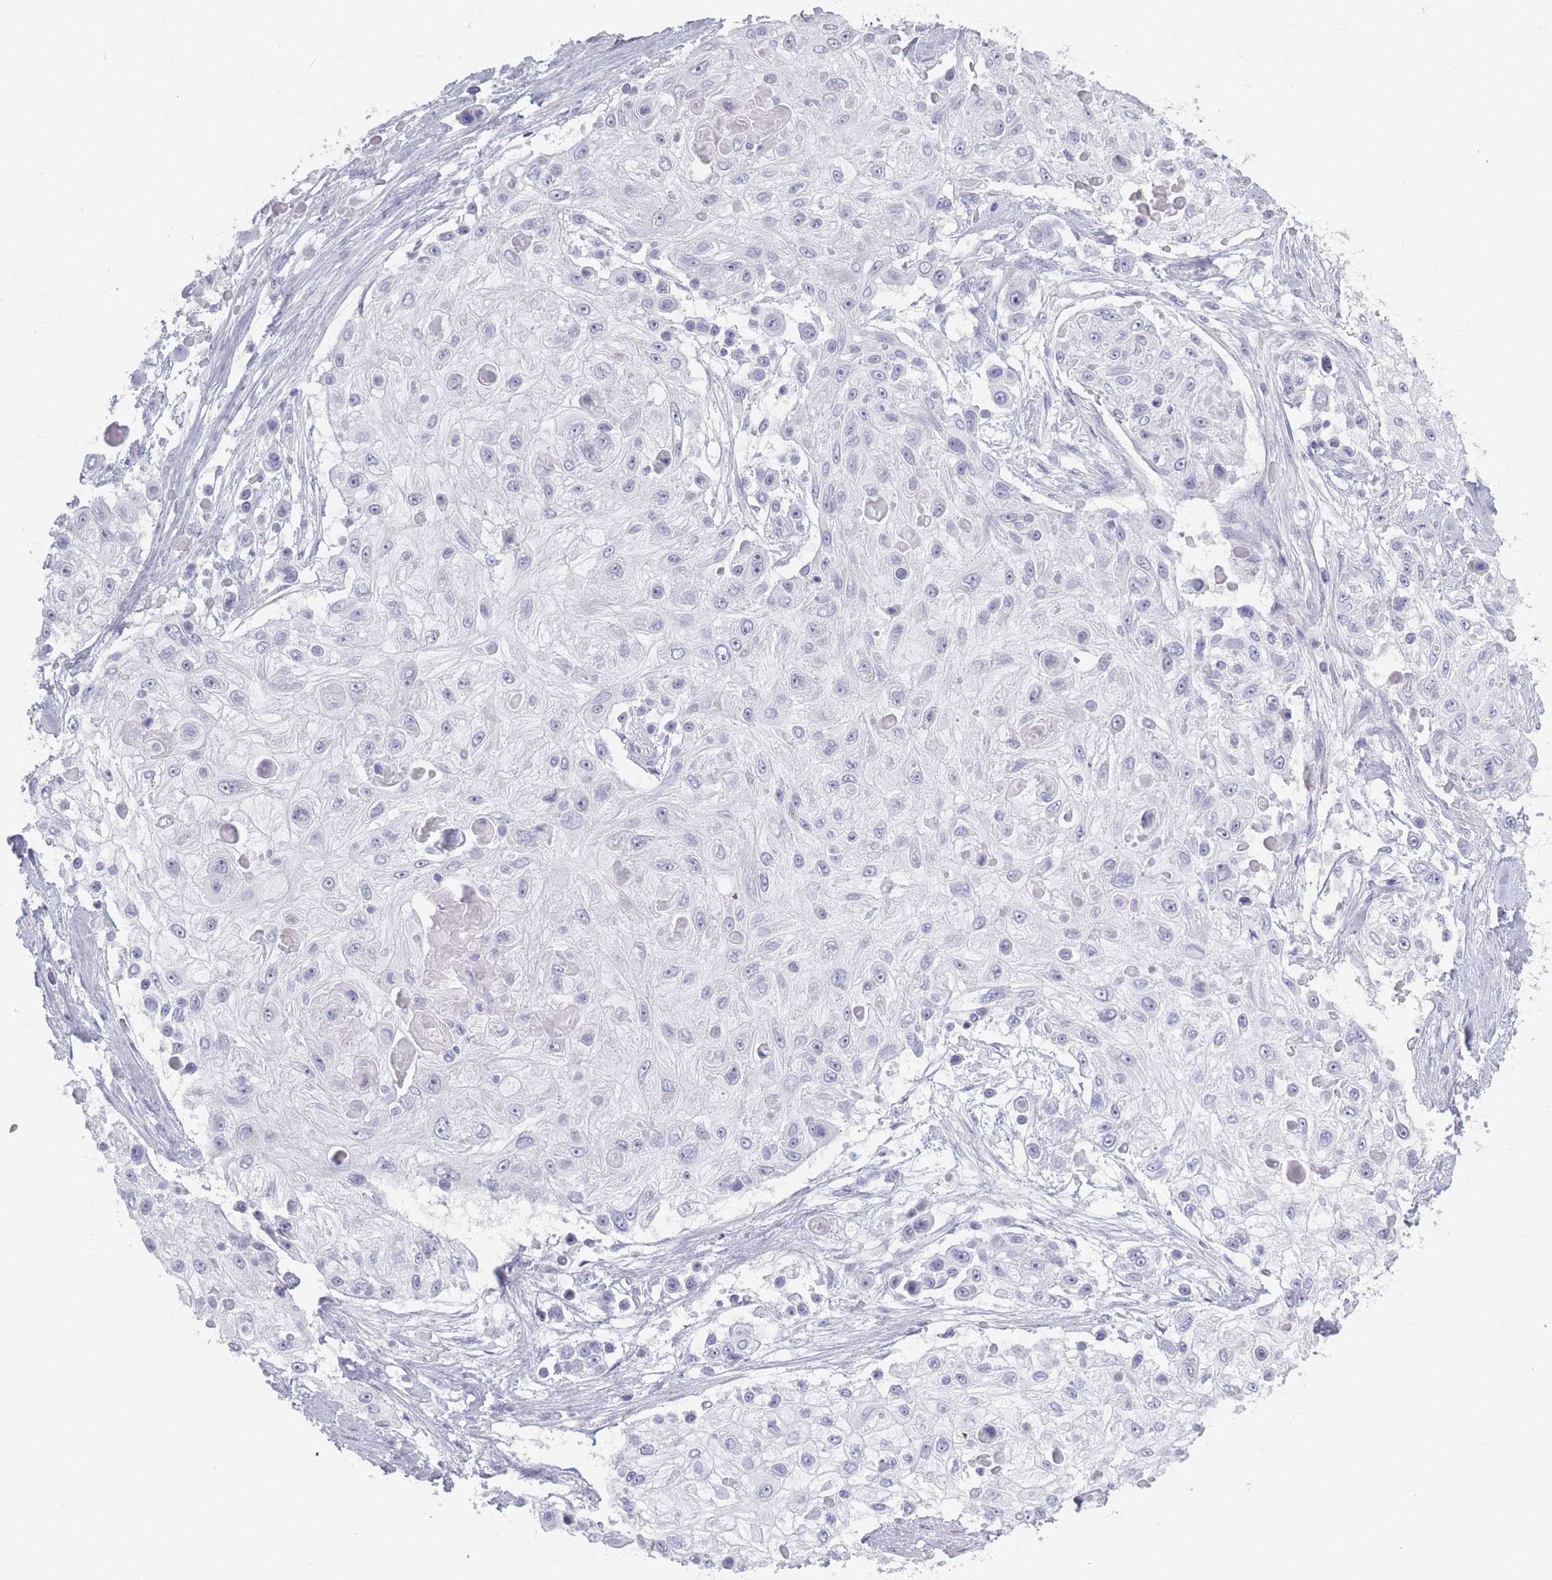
{"staining": {"intensity": "negative", "quantity": "none", "location": "none"}, "tissue": "skin cancer", "cell_type": "Tumor cells", "image_type": "cancer", "snomed": [{"axis": "morphology", "description": "Squamous cell carcinoma, NOS"}, {"axis": "topography", "description": "Skin"}], "caption": "Tumor cells are negative for brown protein staining in skin cancer.", "gene": "ROS1", "patient": {"sex": "male", "age": 67}}